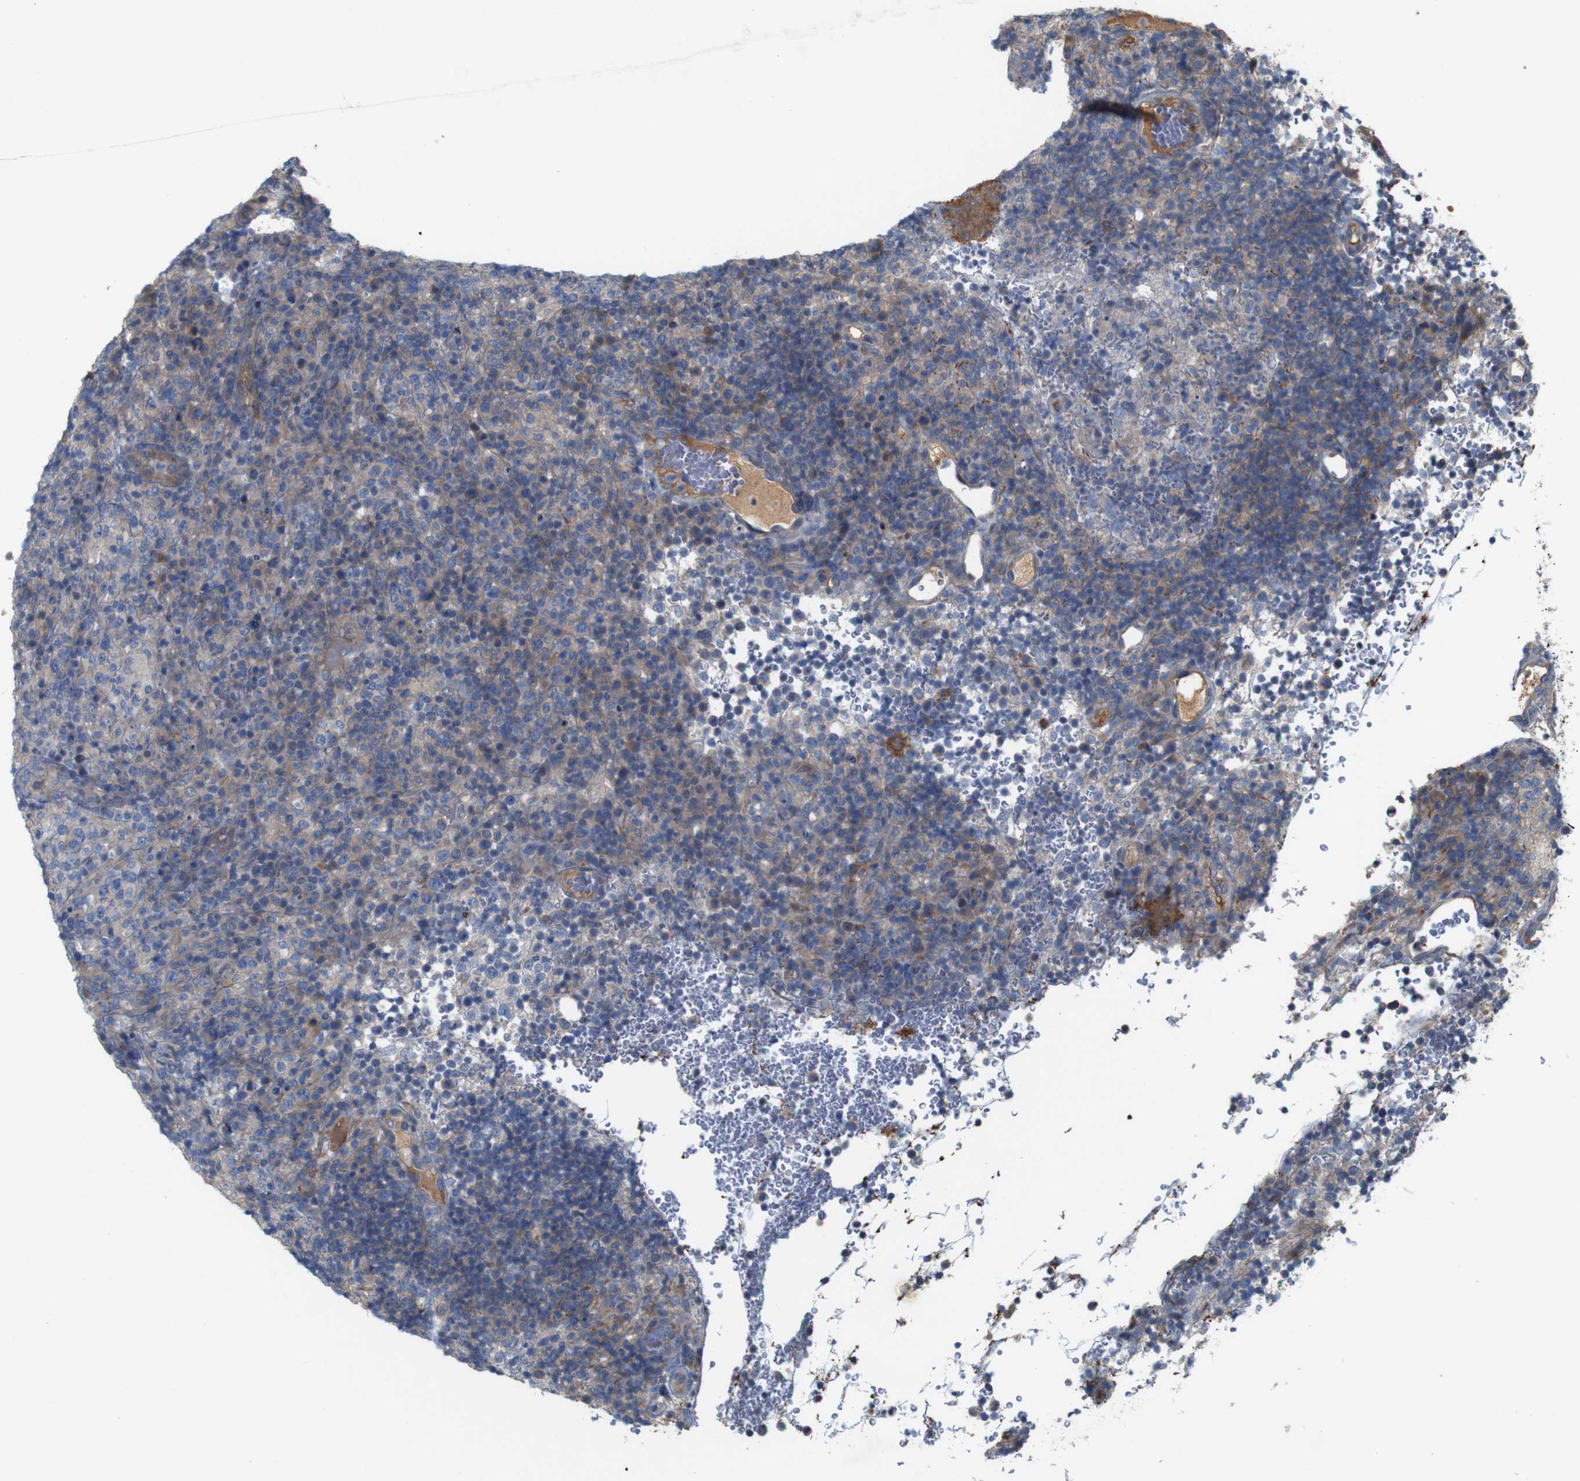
{"staining": {"intensity": "weak", "quantity": "25%-75%", "location": "cytoplasmic/membranous"}, "tissue": "lymphoma", "cell_type": "Tumor cells", "image_type": "cancer", "snomed": [{"axis": "morphology", "description": "Malignant lymphoma, non-Hodgkin's type, High grade"}, {"axis": "topography", "description": "Lymph node"}], "caption": "Approximately 25%-75% of tumor cells in lymphoma show weak cytoplasmic/membranous protein positivity as visualized by brown immunohistochemical staining.", "gene": "MYEOV", "patient": {"sex": "female", "age": 76}}